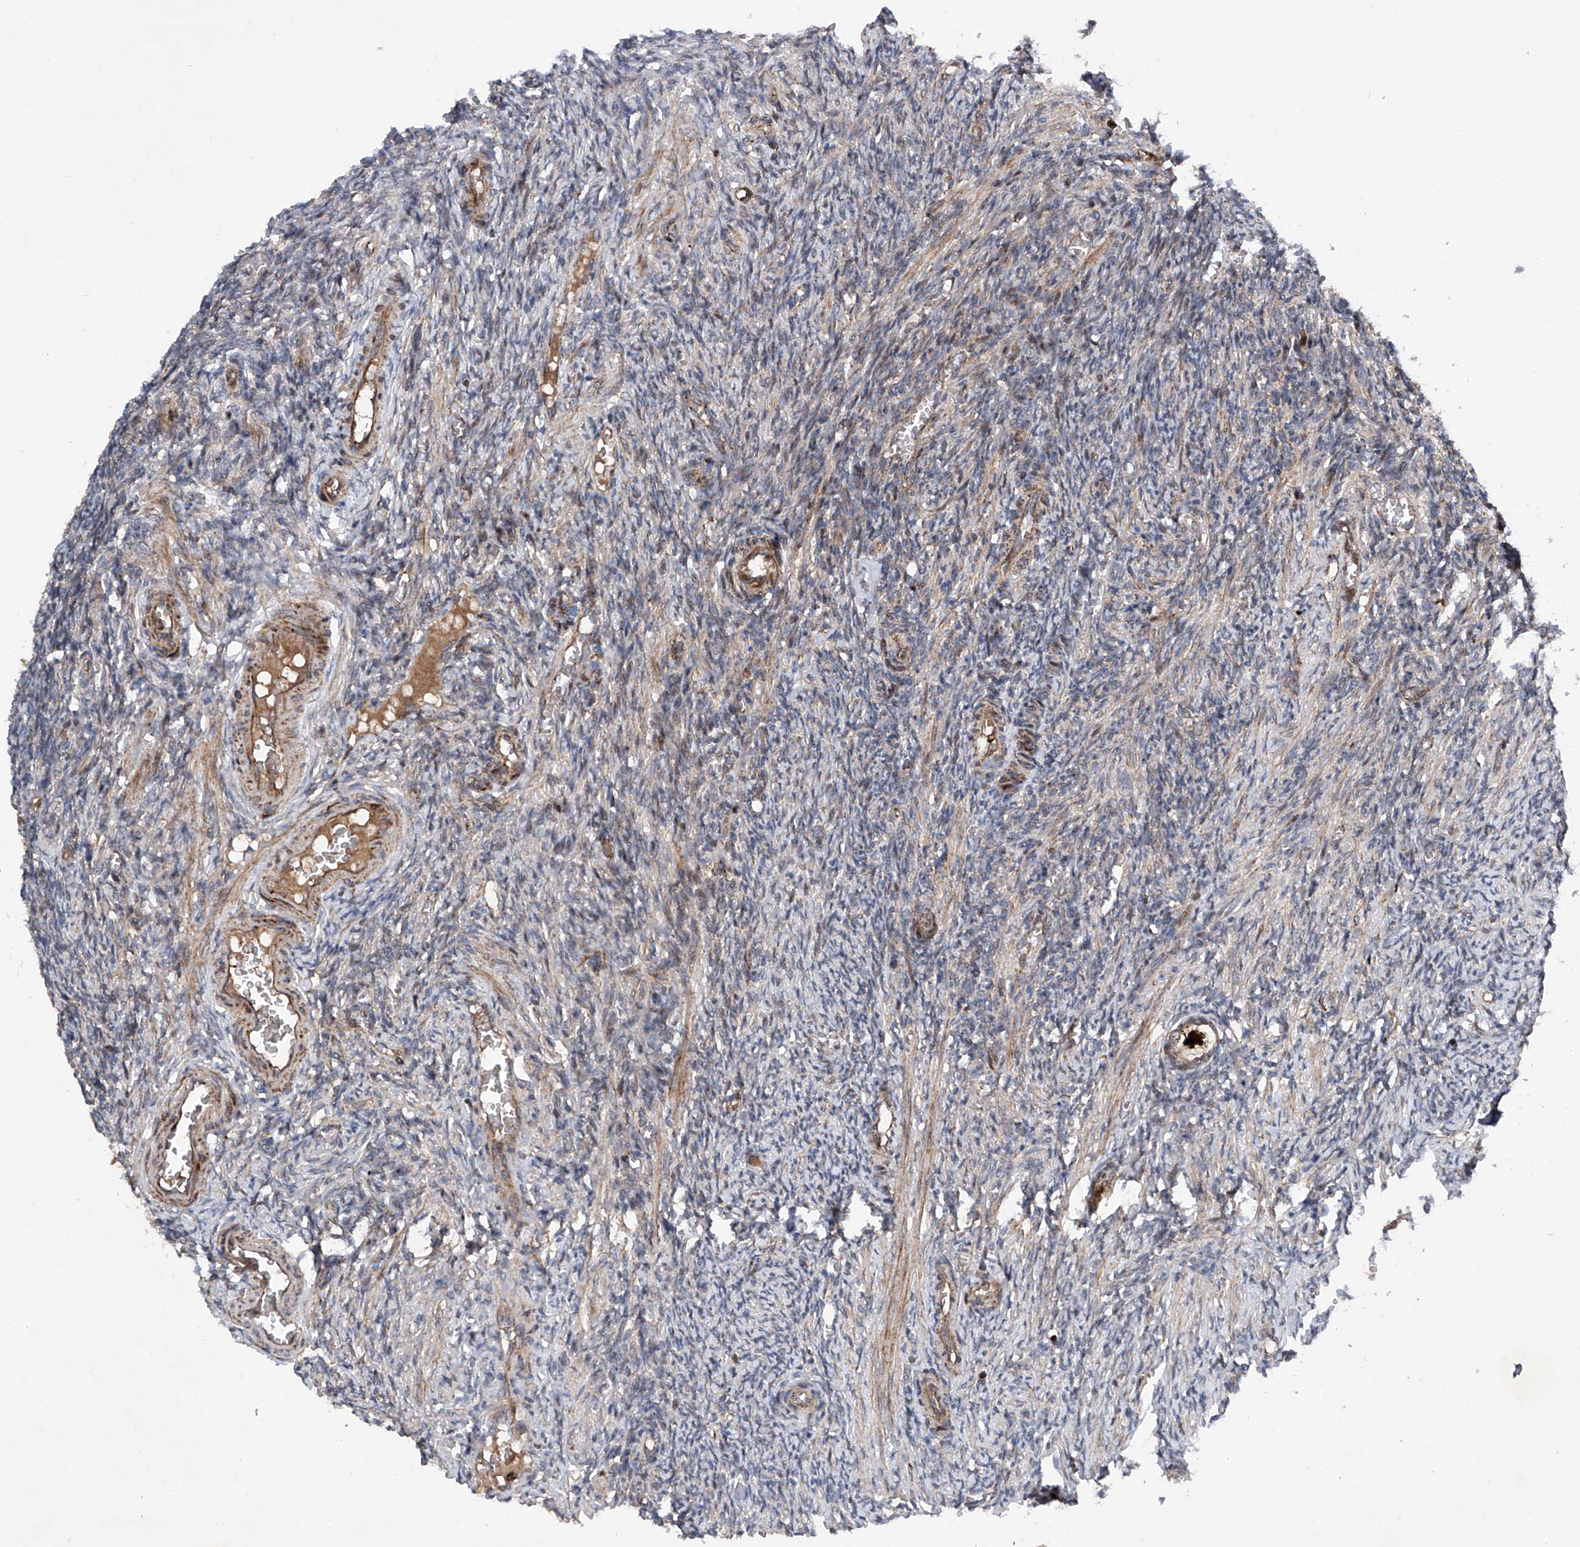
{"staining": {"intensity": "weak", "quantity": "25%-75%", "location": "cytoplasmic/membranous"}, "tissue": "ovary", "cell_type": "Ovarian stroma cells", "image_type": "normal", "snomed": [{"axis": "morphology", "description": "Normal tissue, NOS"}, {"axis": "topography", "description": "Ovary"}], "caption": "Immunohistochemistry (IHC) of benign human ovary reveals low levels of weak cytoplasmic/membranous positivity in approximately 25%-75% of ovarian stroma cells. (Stains: DAB in brown, nuclei in blue, Microscopy: brightfield microscopy at high magnification).", "gene": "DAD1", "patient": {"sex": "female", "age": 27}}